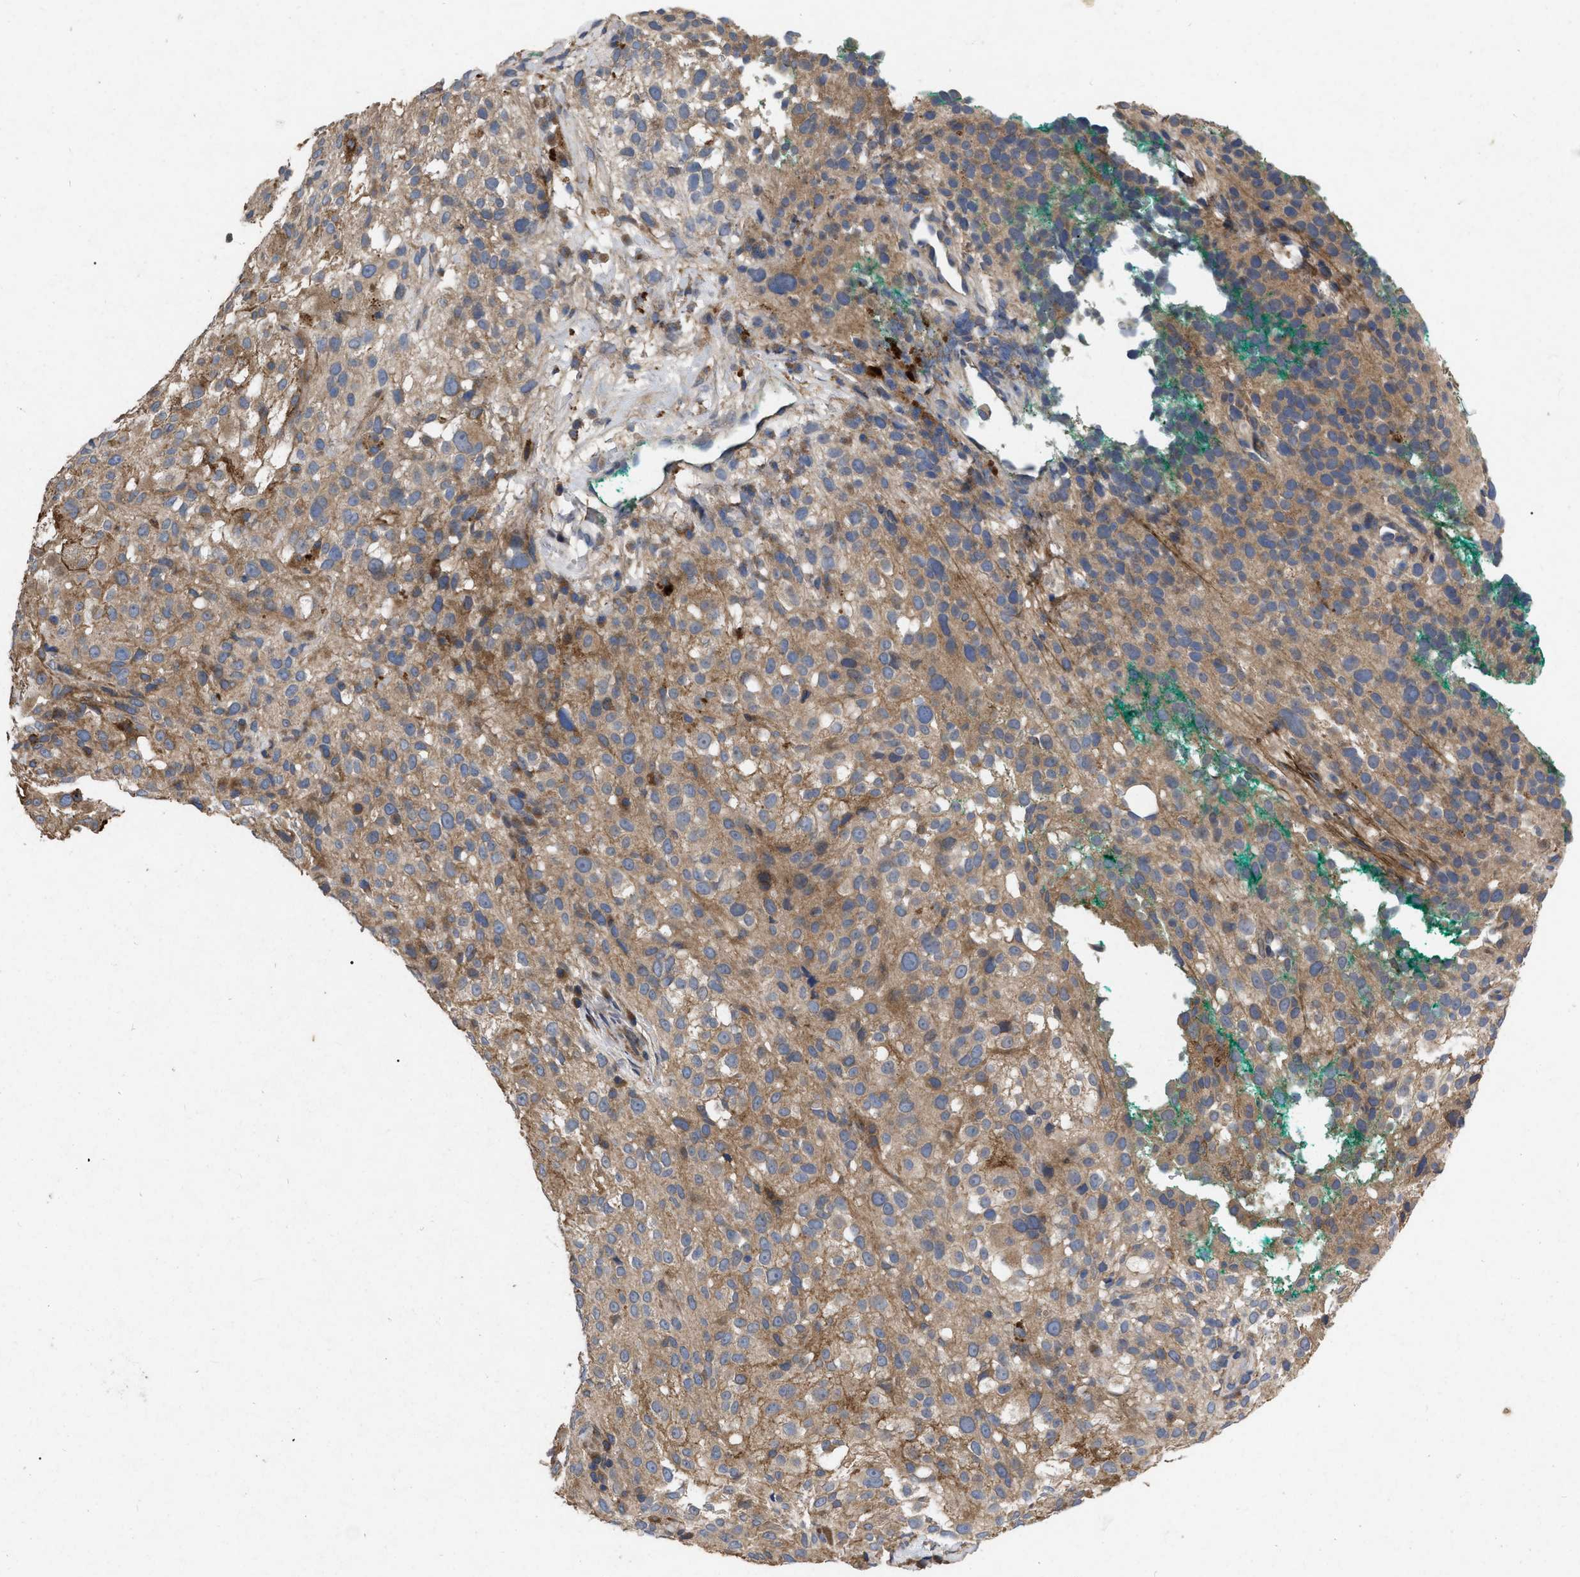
{"staining": {"intensity": "moderate", "quantity": ">75%", "location": "cytoplasmic/membranous"}, "tissue": "melanoma", "cell_type": "Tumor cells", "image_type": "cancer", "snomed": [{"axis": "morphology", "description": "Necrosis, NOS"}, {"axis": "morphology", "description": "Malignant melanoma, NOS"}, {"axis": "topography", "description": "Skin"}], "caption": "Moderate cytoplasmic/membranous expression is seen in approximately >75% of tumor cells in melanoma.", "gene": "CDKN2C", "patient": {"sex": "female", "age": 87}}